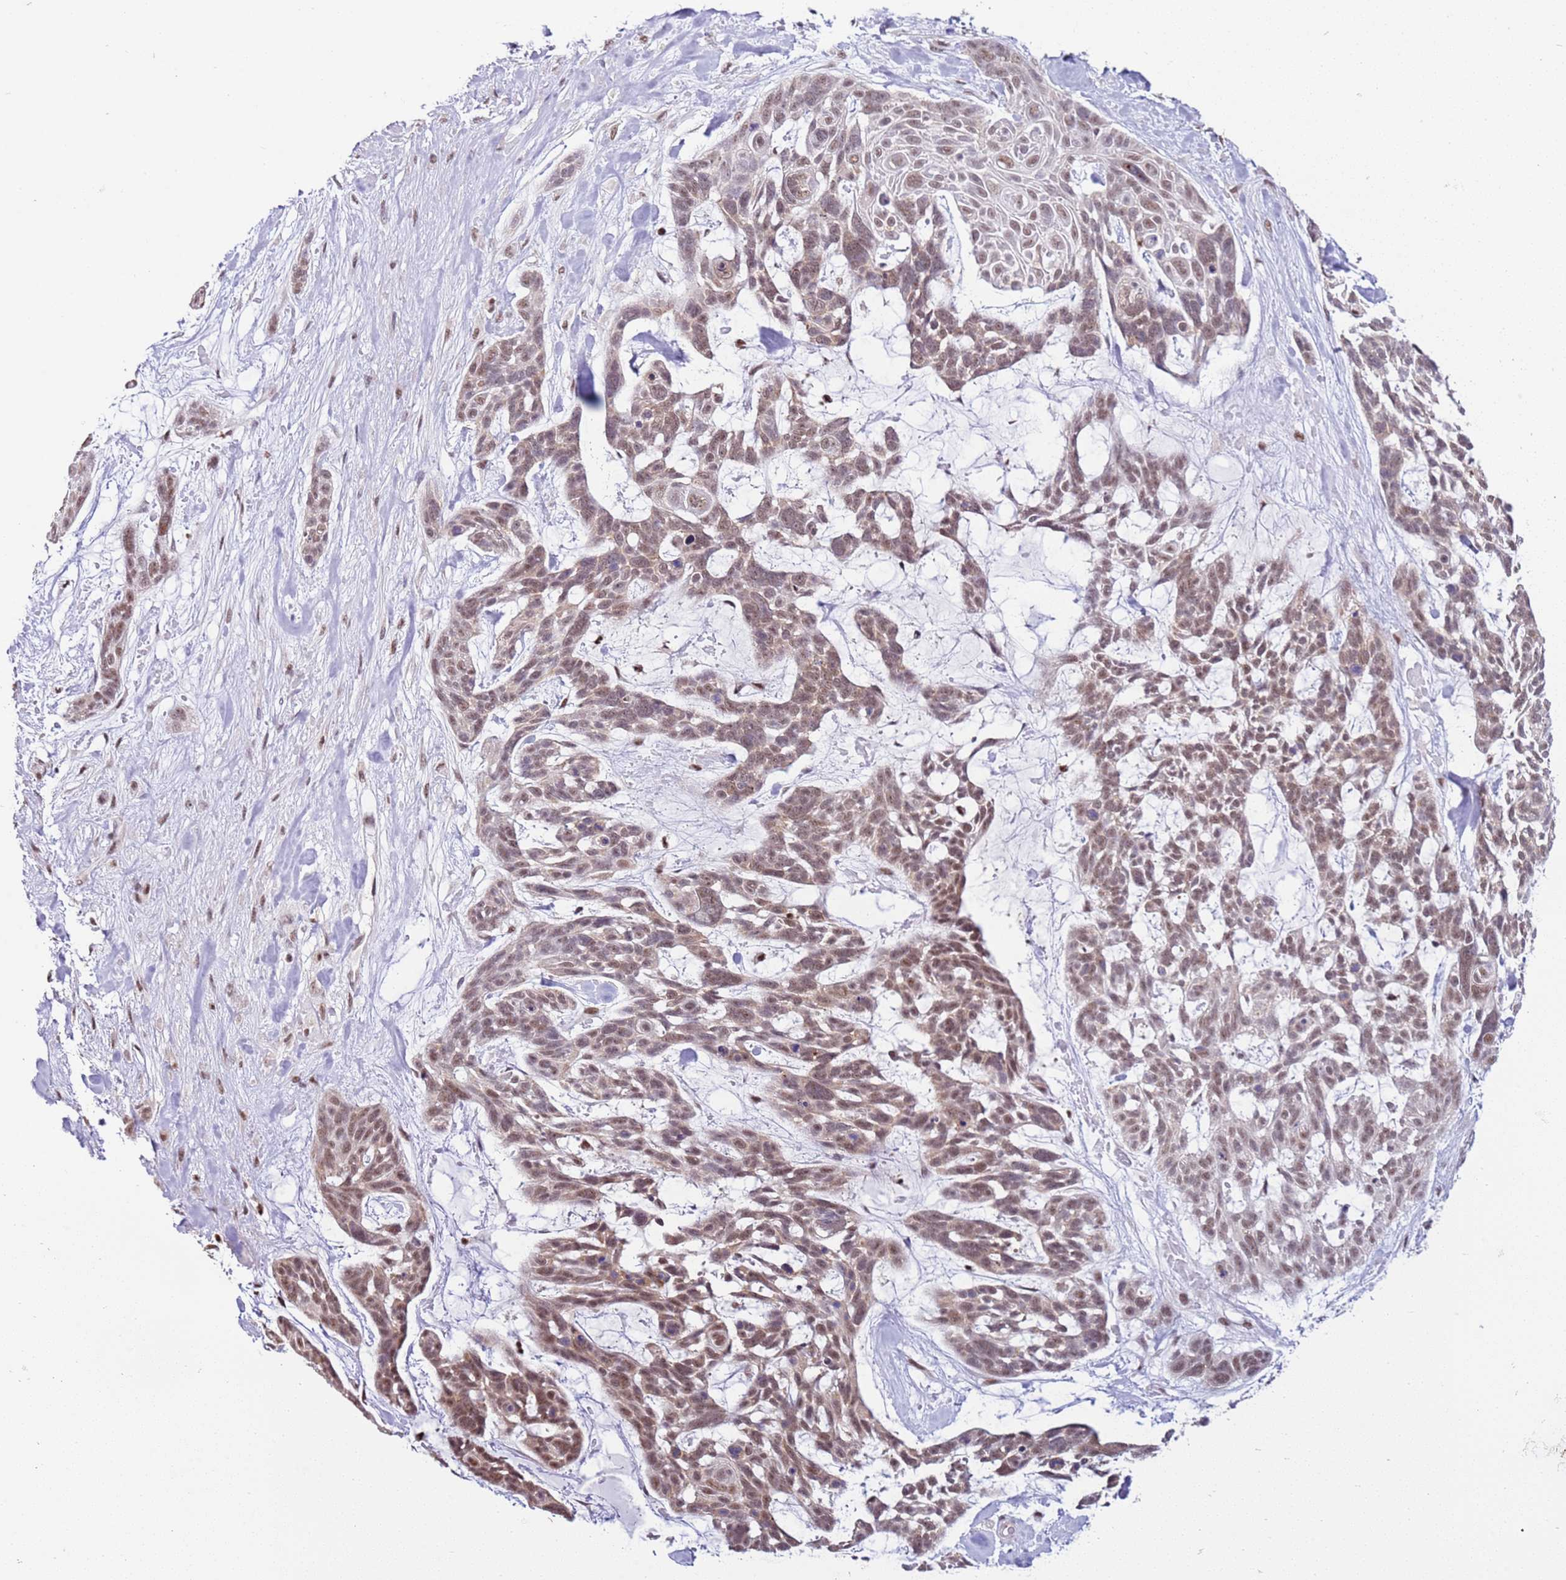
{"staining": {"intensity": "moderate", "quantity": ">75%", "location": "nuclear"}, "tissue": "skin cancer", "cell_type": "Tumor cells", "image_type": "cancer", "snomed": [{"axis": "morphology", "description": "Basal cell carcinoma"}, {"axis": "topography", "description": "Skin"}], "caption": "Immunohistochemistry (IHC) of human skin basal cell carcinoma reveals medium levels of moderate nuclear staining in about >75% of tumor cells. Nuclei are stained in blue.", "gene": "PRPF6", "patient": {"sex": "male", "age": 88}}